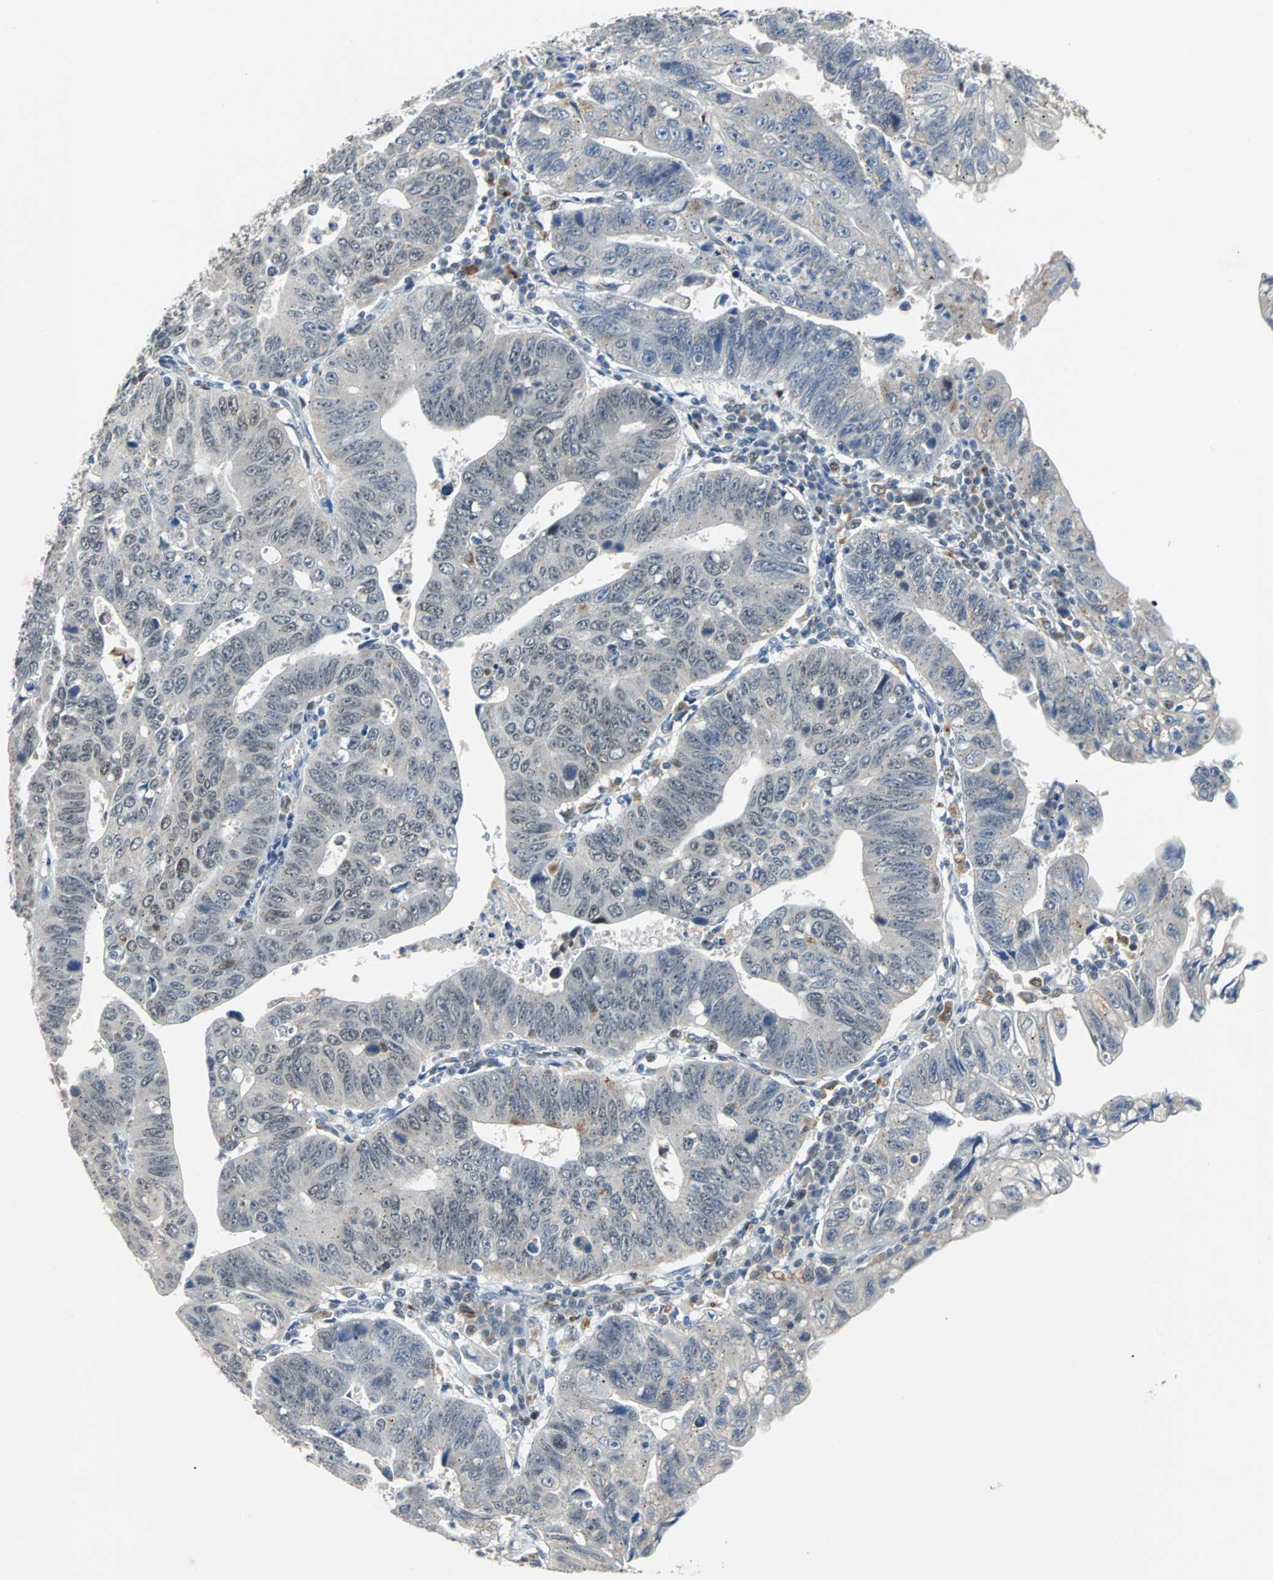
{"staining": {"intensity": "weak", "quantity": "<25%", "location": "cytoplasmic/membranous"}, "tissue": "stomach cancer", "cell_type": "Tumor cells", "image_type": "cancer", "snomed": [{"axis": "morphology", "description": "Adenocarcinoma, NOS"}, {"axis": "topography", "description": "Stomach"}], "caption": "The image demonstrates no staining of tumor cells in stomach adenocarcinoma.", "gene": "HLX", "patient": {"sex": "male", "age": 59}}